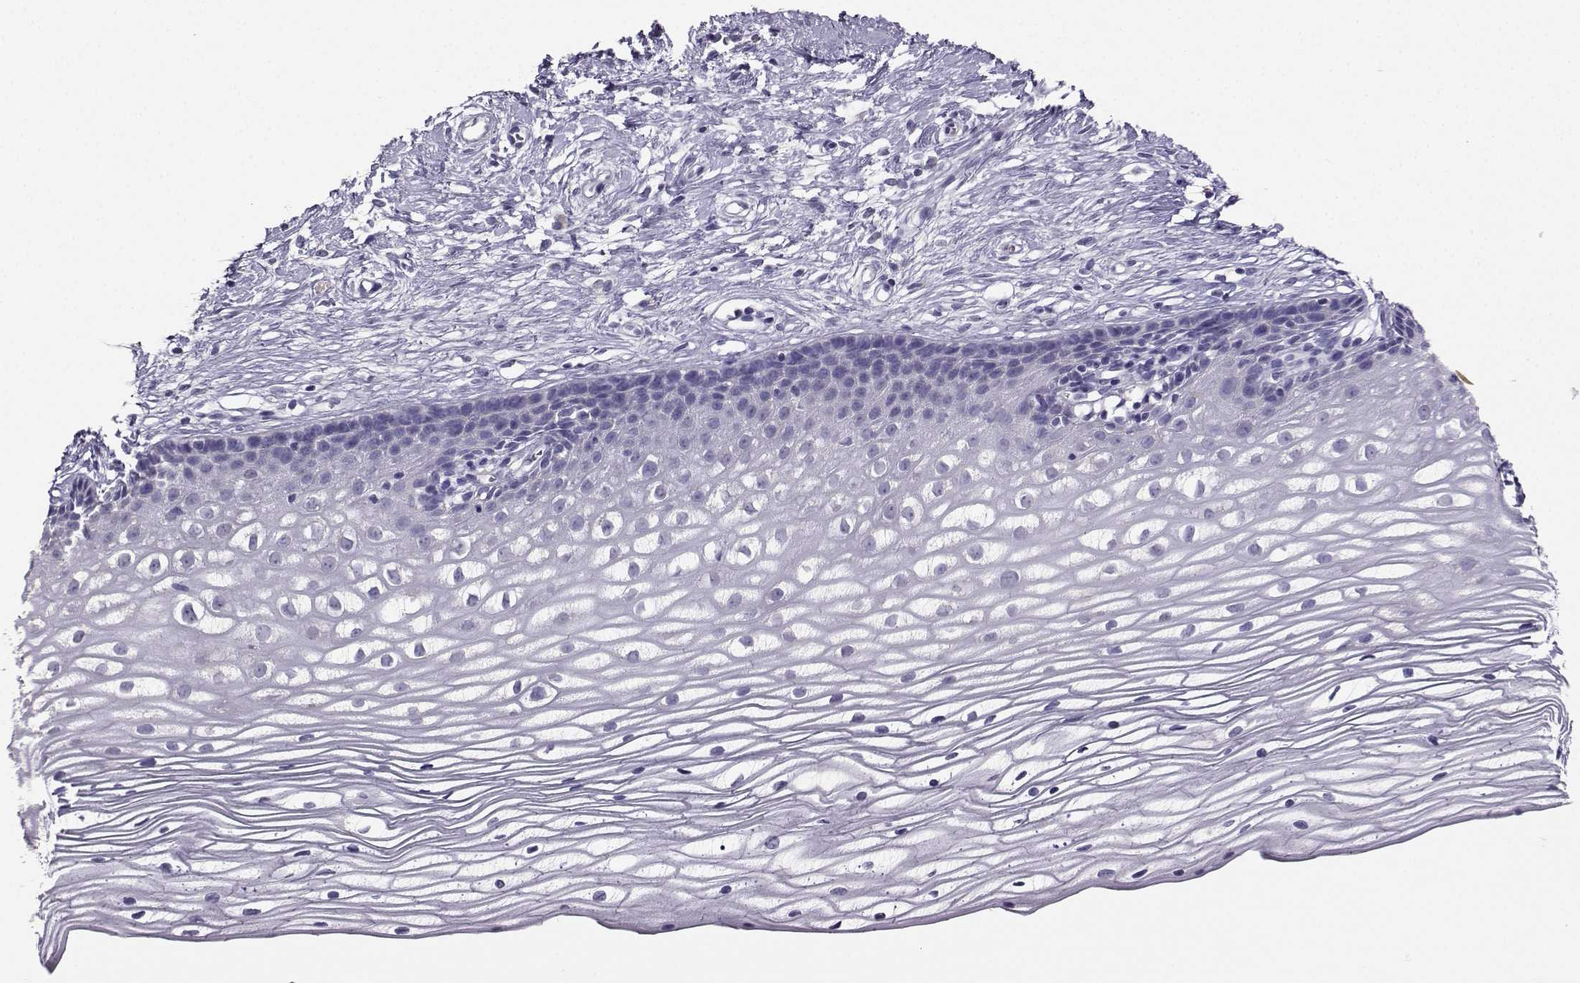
{"staining": {"intensity": "negative", "quantity": "none", "location": "none"}, "tissue": "cervix", "cell_type": "Glandular cells", "image_type": "normal", "snomed": [{"axis": "morphology", "description": "Normal tissue, NOS"}, {"axis": "topography", "description": "Cervix"}], "caption": "The micrograph reveals no significant staining in glandular cells of cervix. The staining is performed using DAB brown chromogen with nuclei counter-stained in using hematoxylin.", "gene": "AVP", "patient": {"sex": "female", "age": 40}}